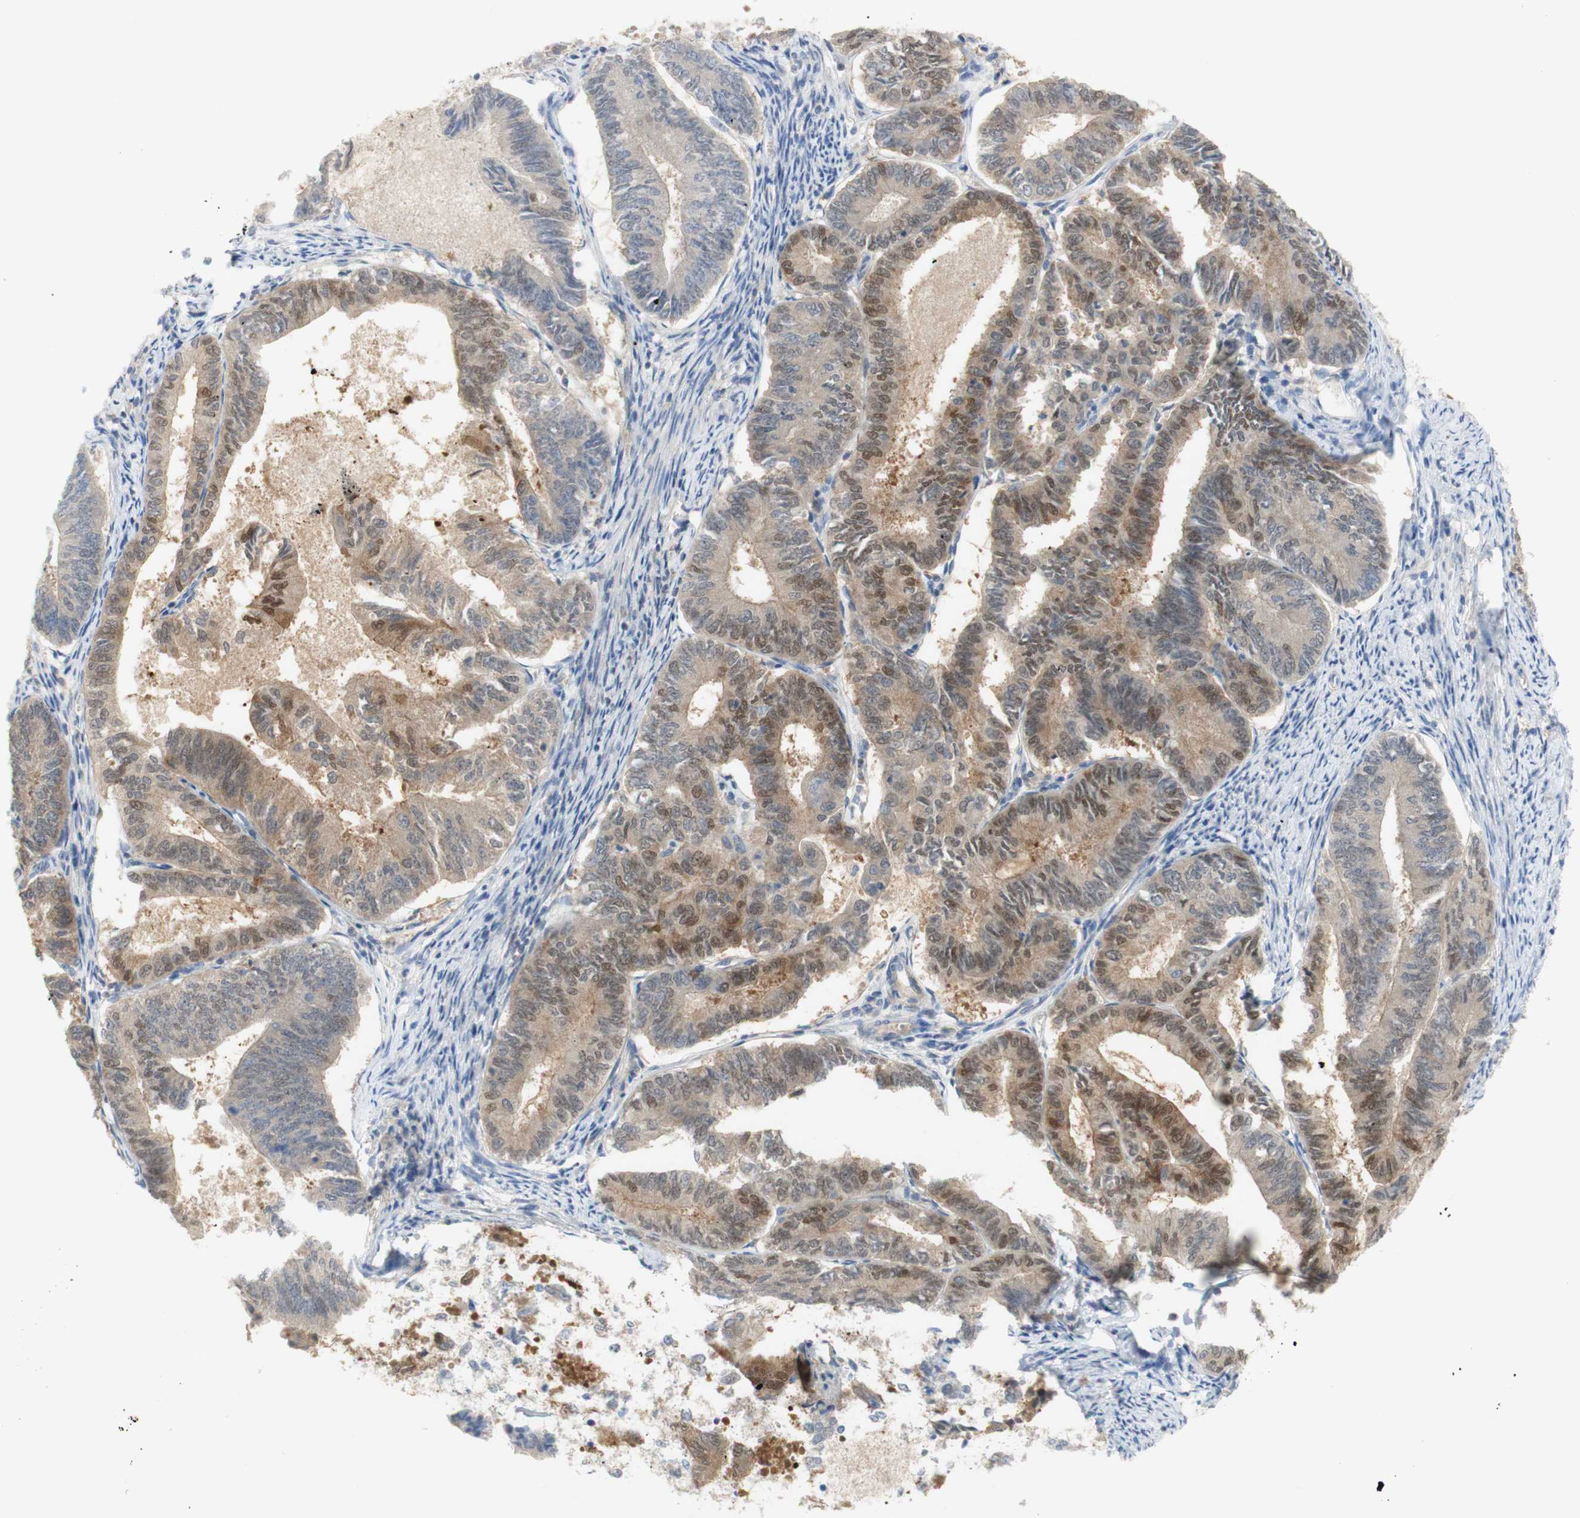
{"staining": {"intensity": "moderate", "quantity": "<25%", "location": "cytoplasmic/membranous,nuclear"}, "tissue": "endometrial cancer", "cell_type": "Tumor cells", "image_type": "cancer", "snomed": [{"axis": "morphology", "description": "Adenocarcinoma, NOS"}, {"axis": "topography", "description": "Endometrium"}], "caption": "Moderate cytoplasmic/membranous and nuclear expression for a protein is identified in about <25% of tumor cells of endometrial cancer (adenocarcinoma) using immunohistochemistry.", "gene": "SELENBP1", "patient": {"sex": "female", "age": 86}}